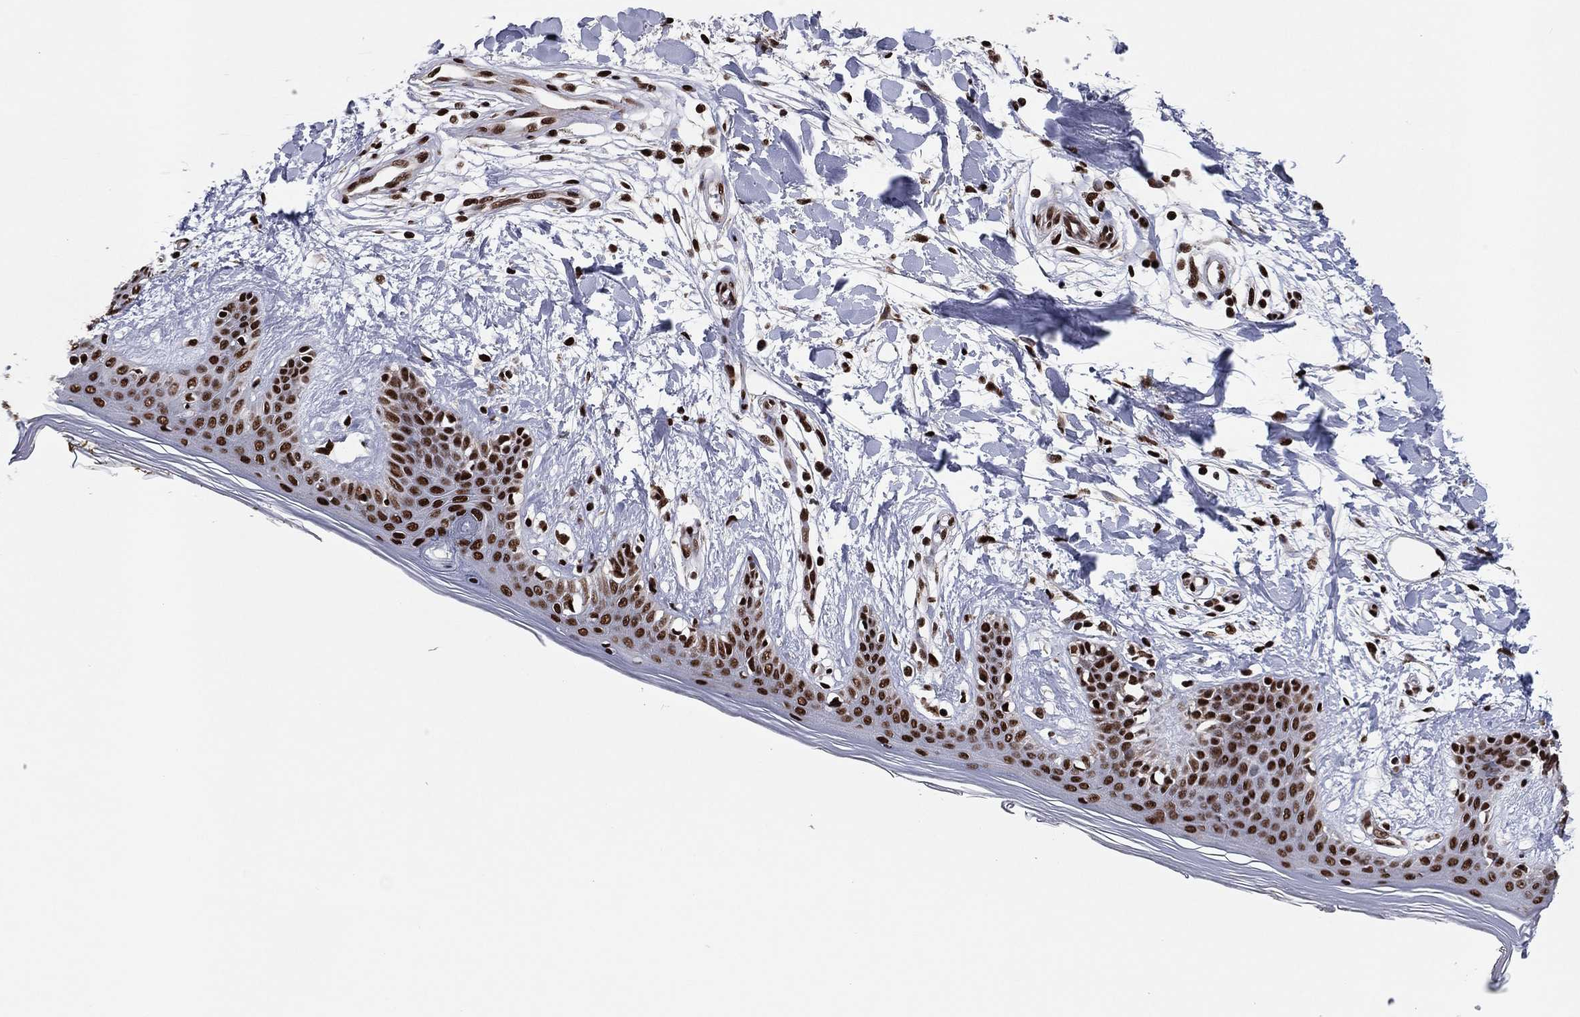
{"staining": {"intensity": "strong", "quantity": ">75%", "location": "nuclear"}, "tissue": "skin", "cell_type": "Fibroblasts", "image_type": "normal", "snomed": [{"axis": "morphology", "description": "Normal tissue, NOS"}, {"axis": "morphology", "description": "Malignant melanoma, NOS"}, {"axis": "topography", "description": "Skin"}], "caption": "Immunohistochemistry (IHC) (DAB (3,3'-diaminobenzidine)) staining of unremarkable human skin displays strong nuclear protein expression in about >75% of fibroblasts. Nuclei are stained in blue.", "gene": "TP53BP1", "patient": {"sex": "female", "age": 34}}